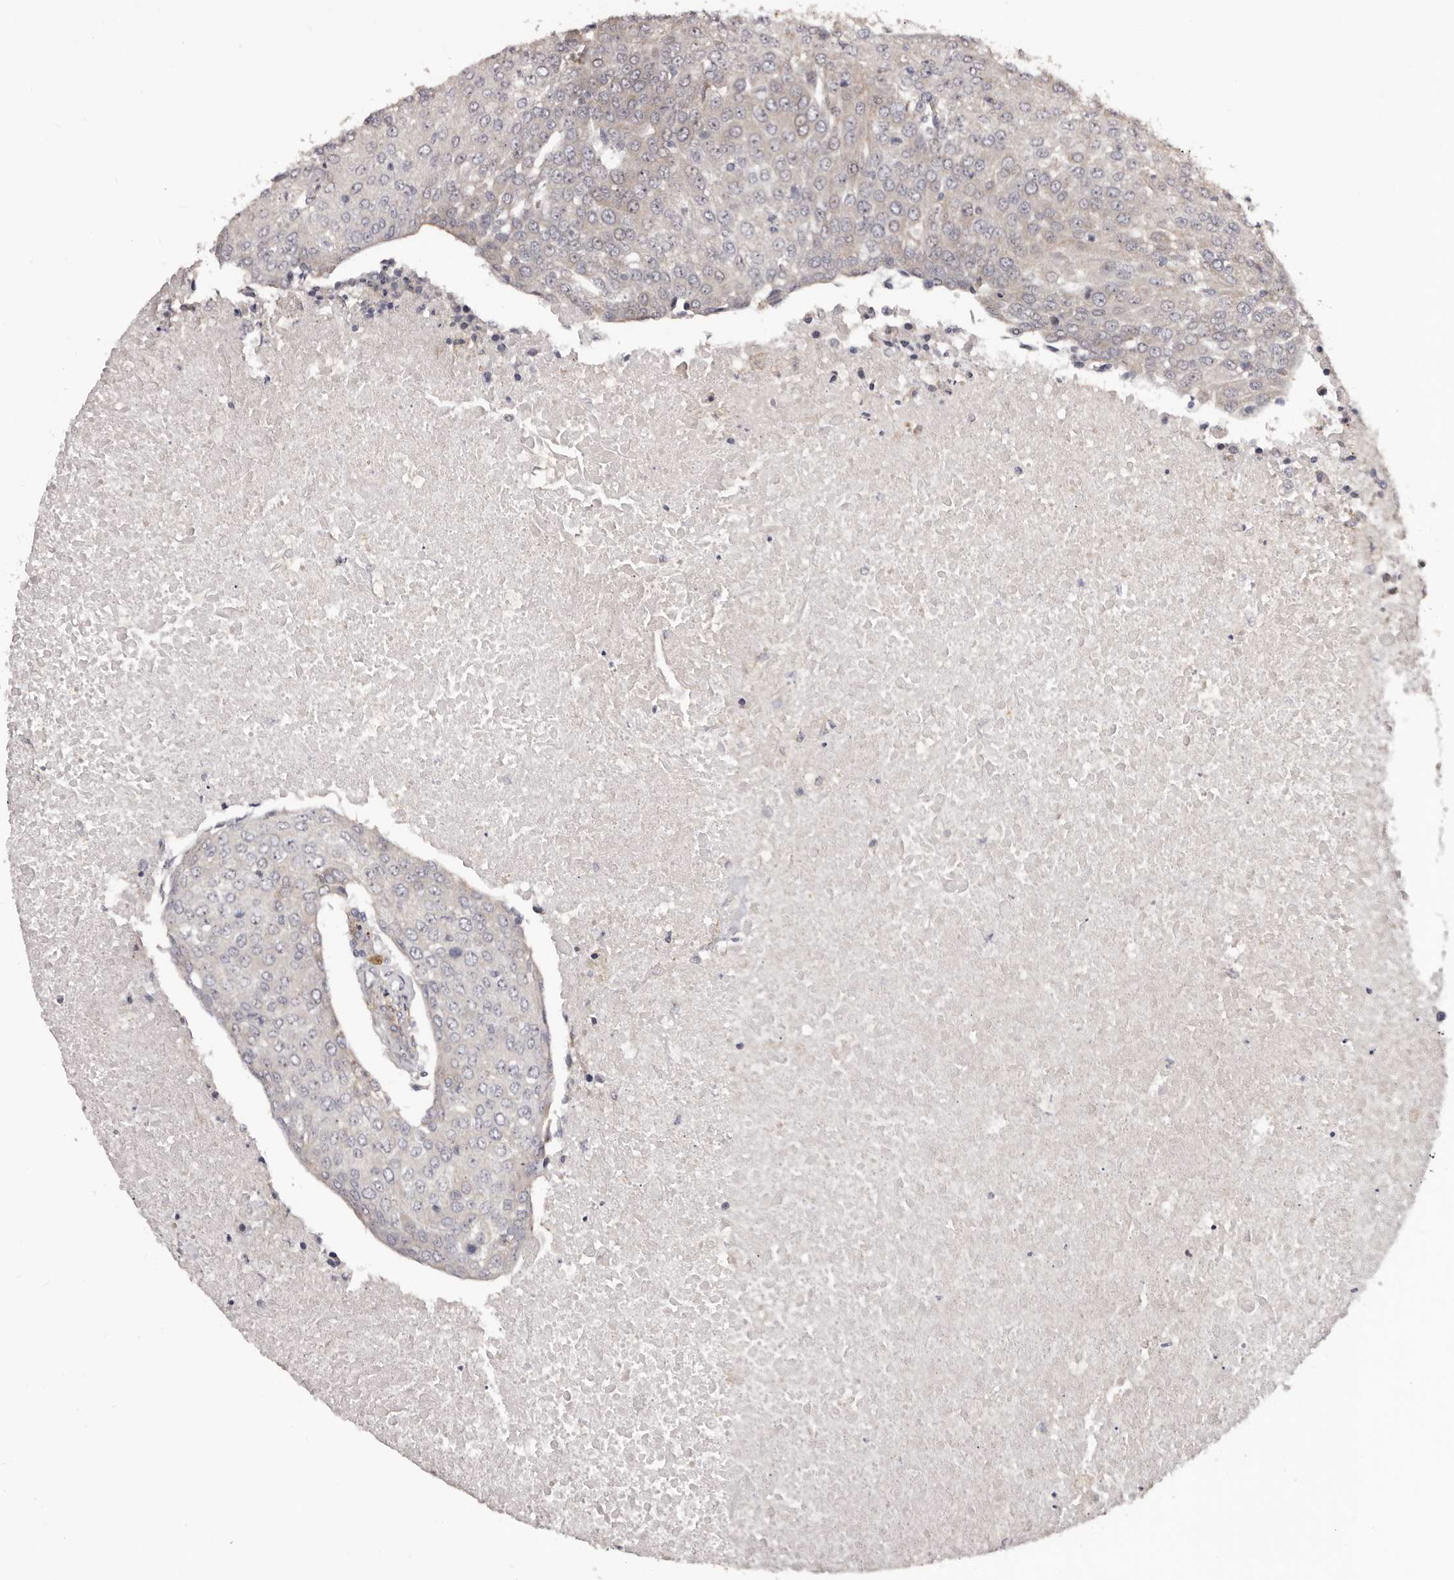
{"staining": {"intensity": "negative", "quantity": "none", "location": "none"}, "tissue": "urothelial cancer", "cell_type": "Tumor cells", "image_type": "cancer", "snomed": [{"axis": "morphology", "description": "Urothelial carcinoma, High grade"}, {"axis": "topography", "description": "Urinary bladder"}], "caption": "This histopathology image is of urothelial cancer stained with immunohistochemistry (IHC) to label a protein in brown with the nuclei are counter-stained blue. There is no positivity in tumor cells.", "gene": "NOL12", "patient": {"sex": "female", "age": 85}}